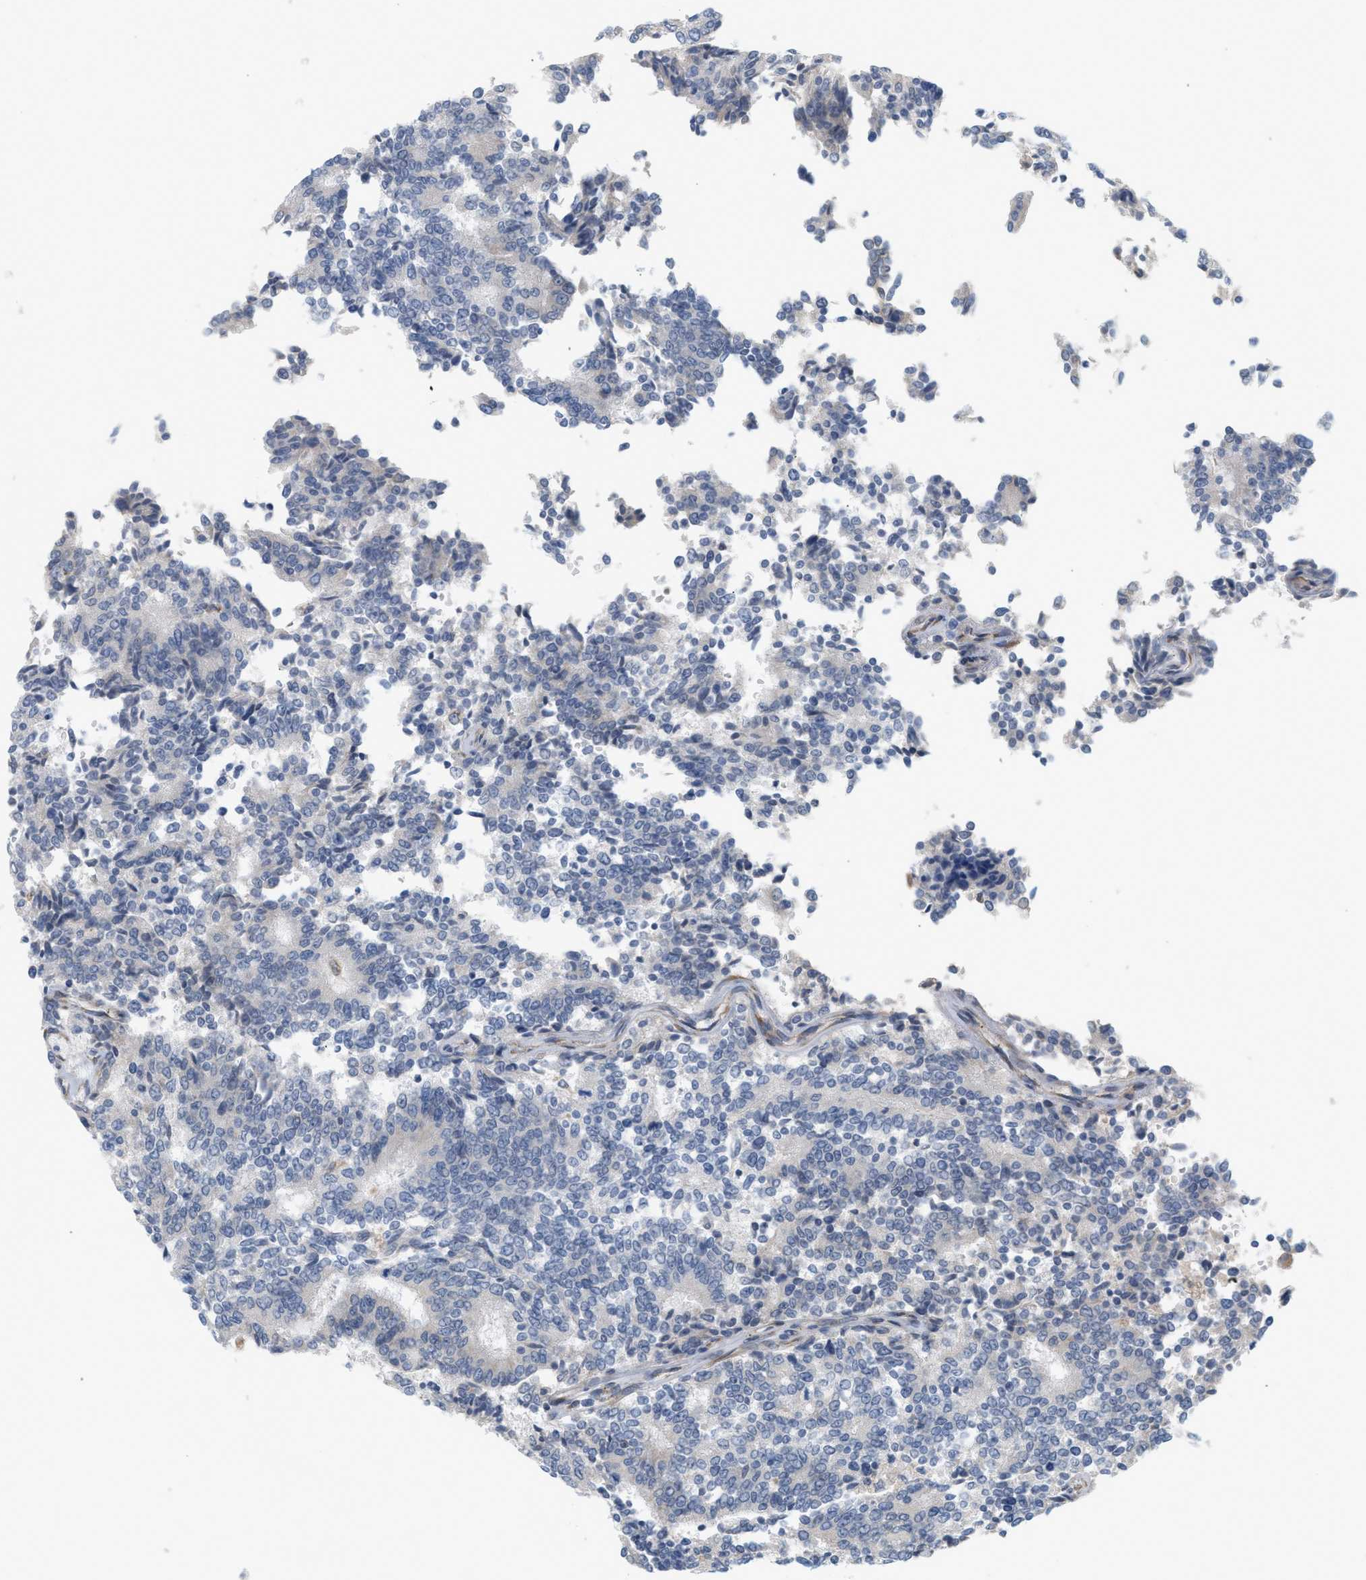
{"staining": {"intensity": "negative", "quantity": "none", "location": "none"}, "tissue": "prostate cancer", "cell_type": "Tumor cells", "image_type": "cancer", "snomed": [{"axis": "morphology", "description": "Normal tissue, NOS"}, {"axis": "morphology", "description": "Adenocarcinoma, High grade"}, {"axis": "topography", "description": "Prostate"}, {"axis": "topography", "description": "Seminal veicle"}], "caption": "Tumor cells are negative for protein expression in human prostate cancer.", "gene": "SVOP", "patient": {"sex": "male", "age": 55}}